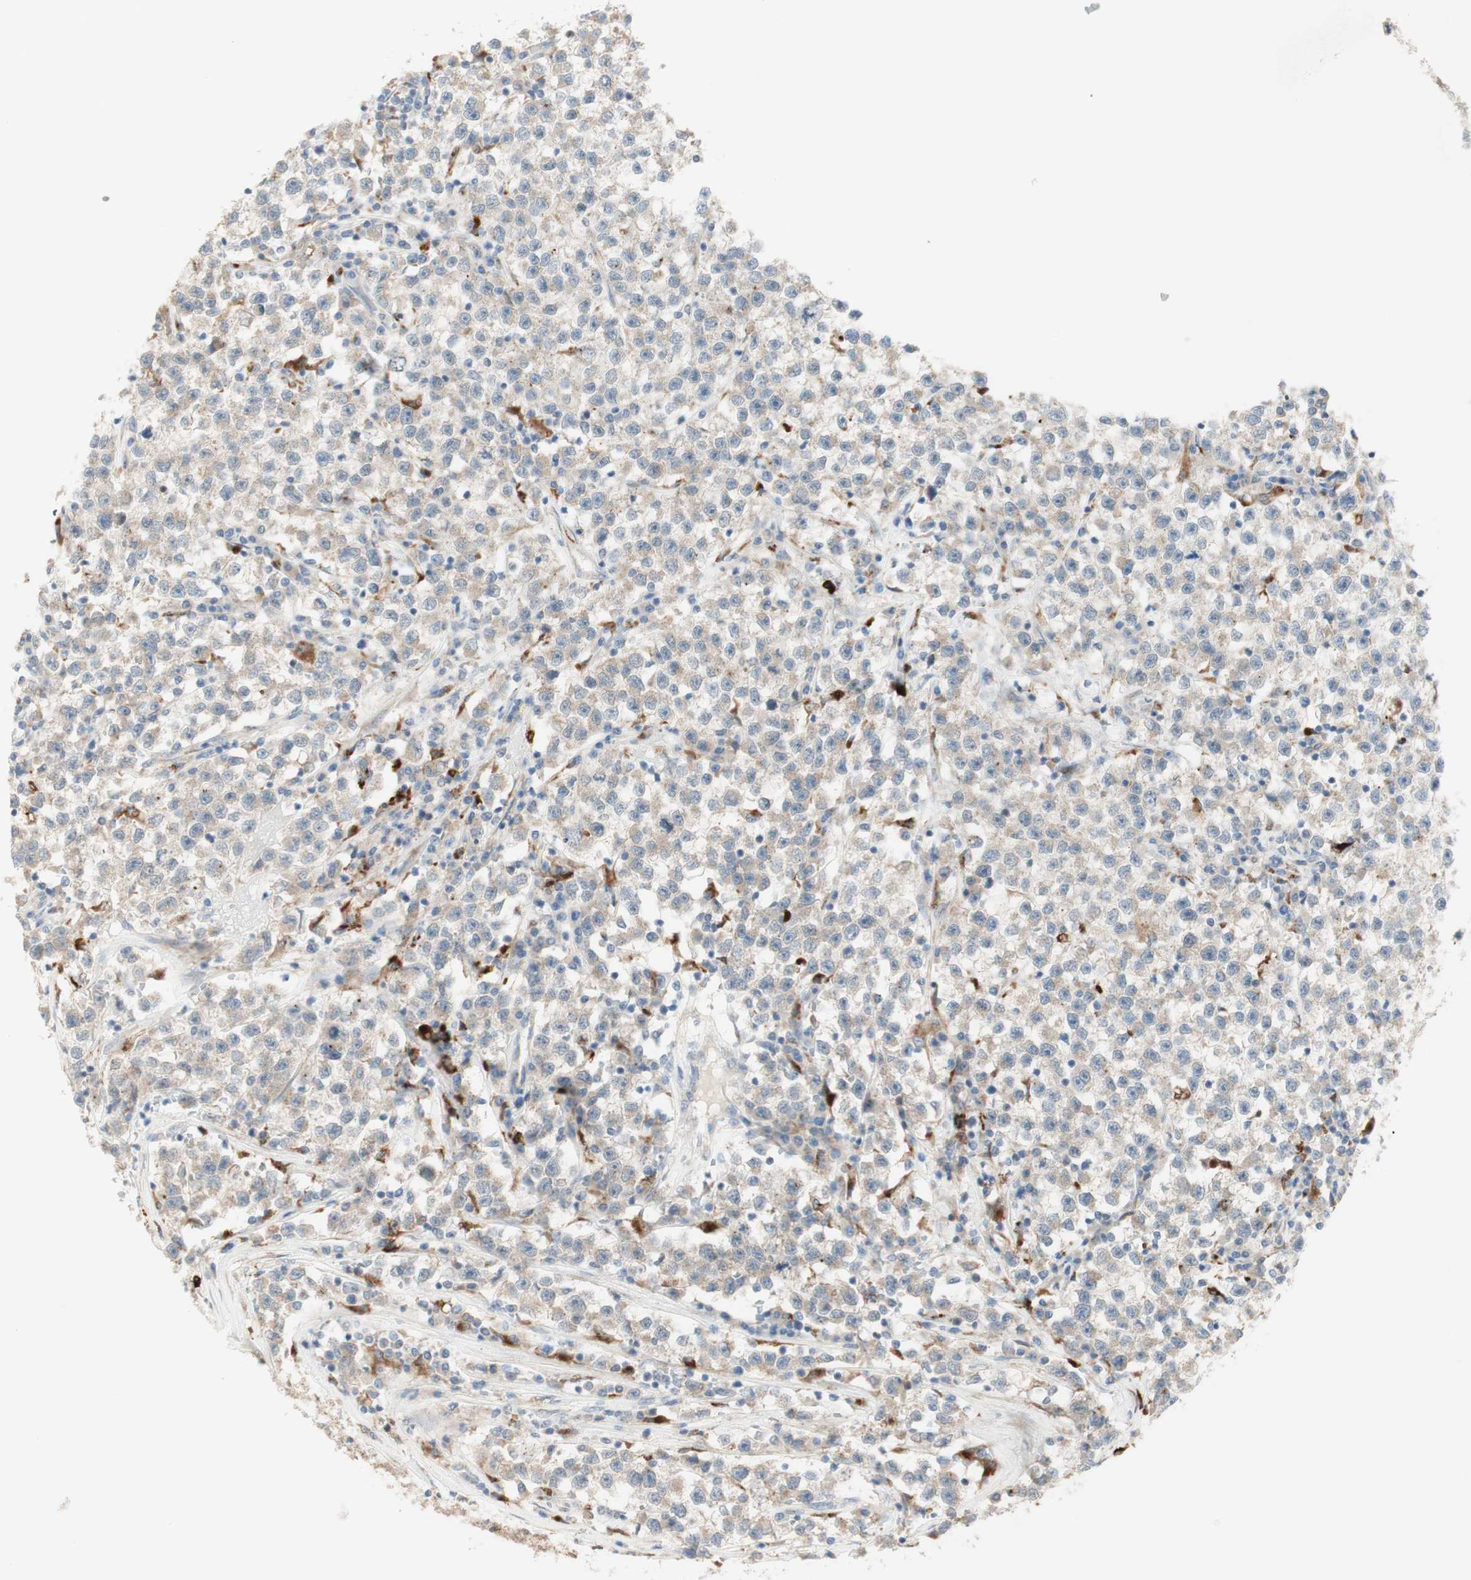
{"staining": {"intensity": "weak", "quantity": ">75%", "location": "cytoplasmic/membranous"}, "tissue": "testis cancer", "cell_type": "Tumor cells", "image_type": "cancer", "snomed": [{"axis": "morphology", "description": "Seminoma, NOS"}, {"axis": "topography", "description": "Testis"}], "caption": "Seminoma (testis) stained for a protein reveals weak cytoplasmic/membranous positivity in tumor cells.", "gene": "GAPT", "patient": {"sex": "male", "age": 22}}